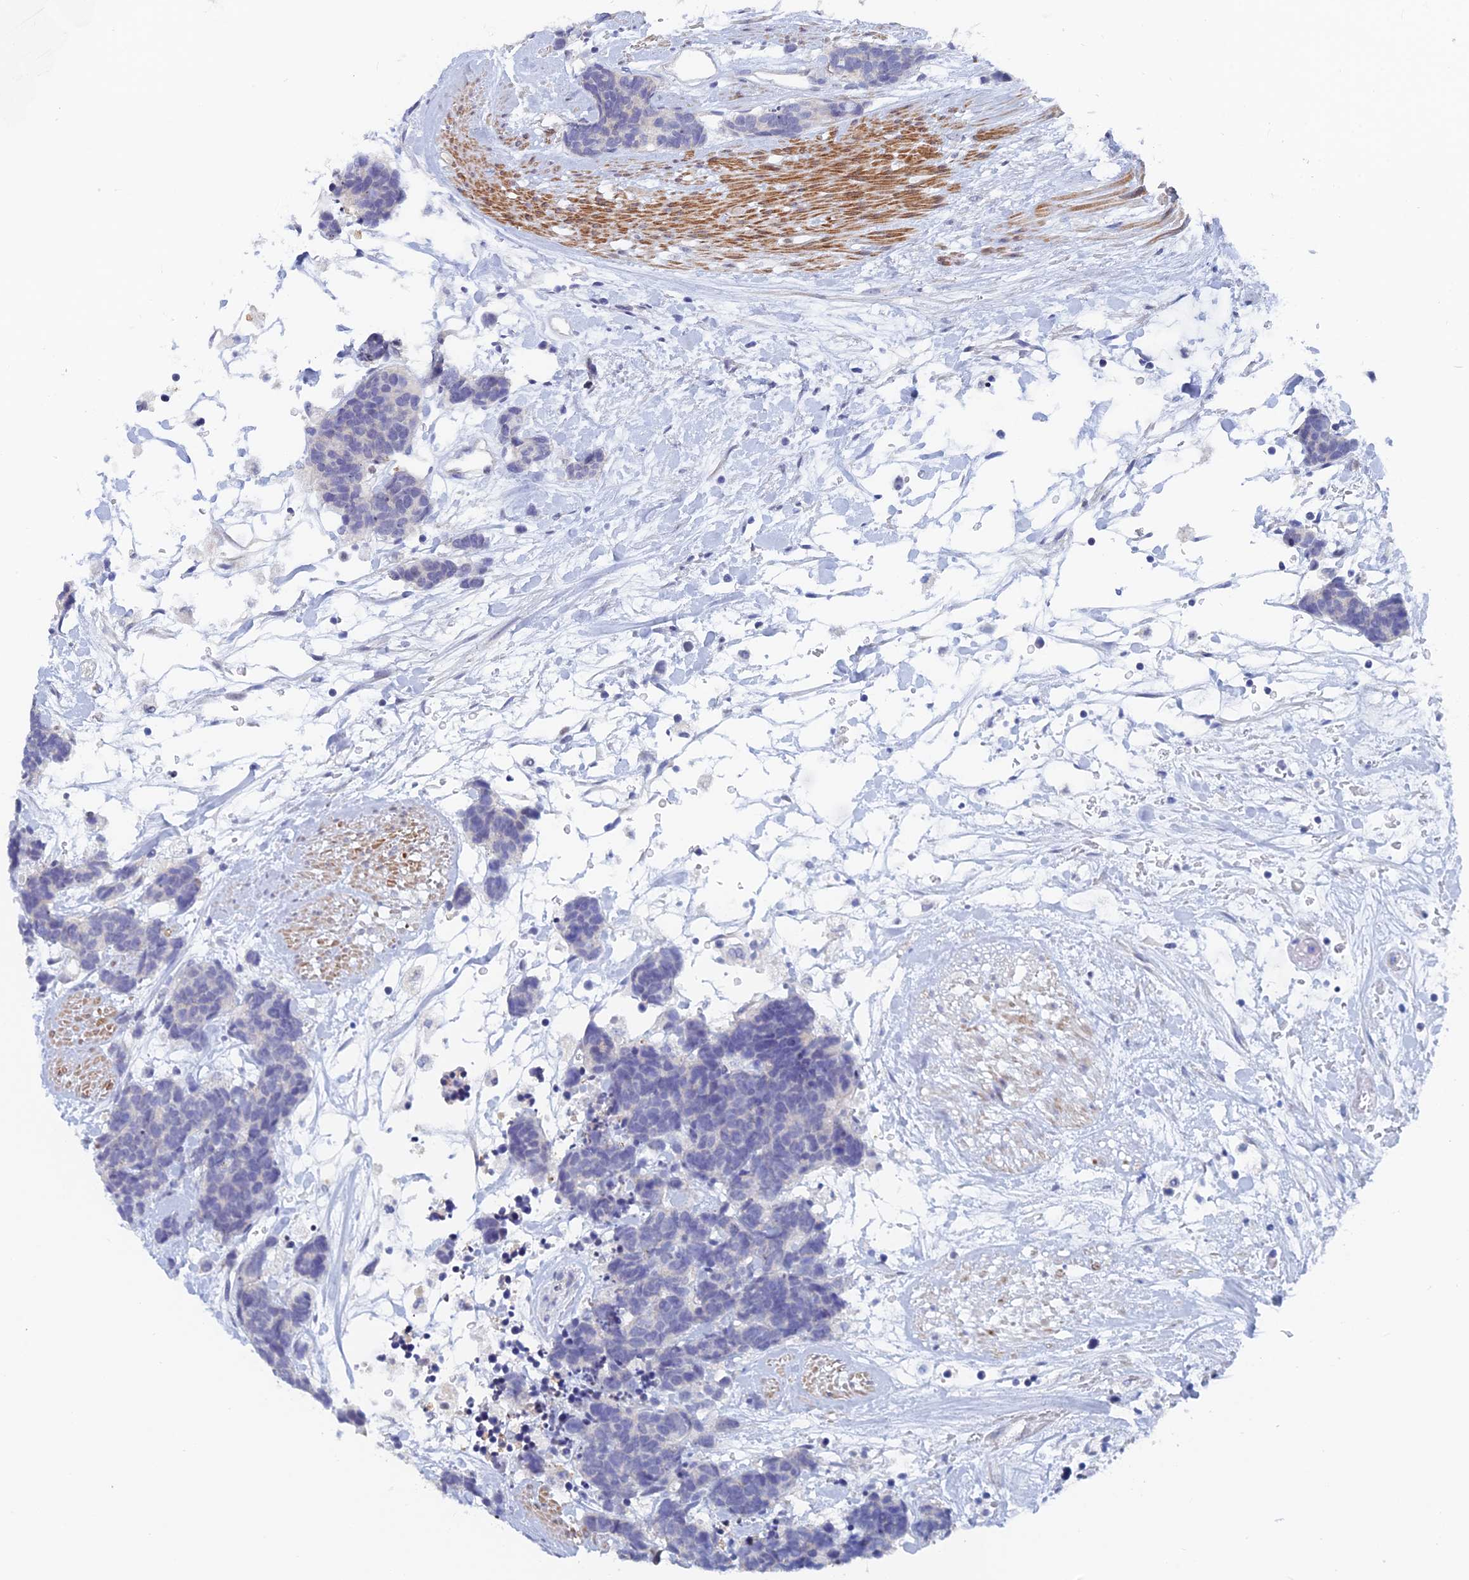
{"staining": {"intensity": "negative", "quantity": "none", "location": "none"}, "tissue": "carcinoid", "cell_type": "Tumor cells", "image_type": "cancer", "snomed": [{"axis": "morphology", "description": "Carcinoma, NOS"}, {"axis": "morphology", "description": "Carcinoid, malignant, NOS"}, {"axis": "topography", "description": "Urinary bladder"}], "caption": "Micrograph shows no significant protein positivity in tumor cells of carcinoid.", "gene": "GMNC", "patient": {"sex": "male", "age": 57}}